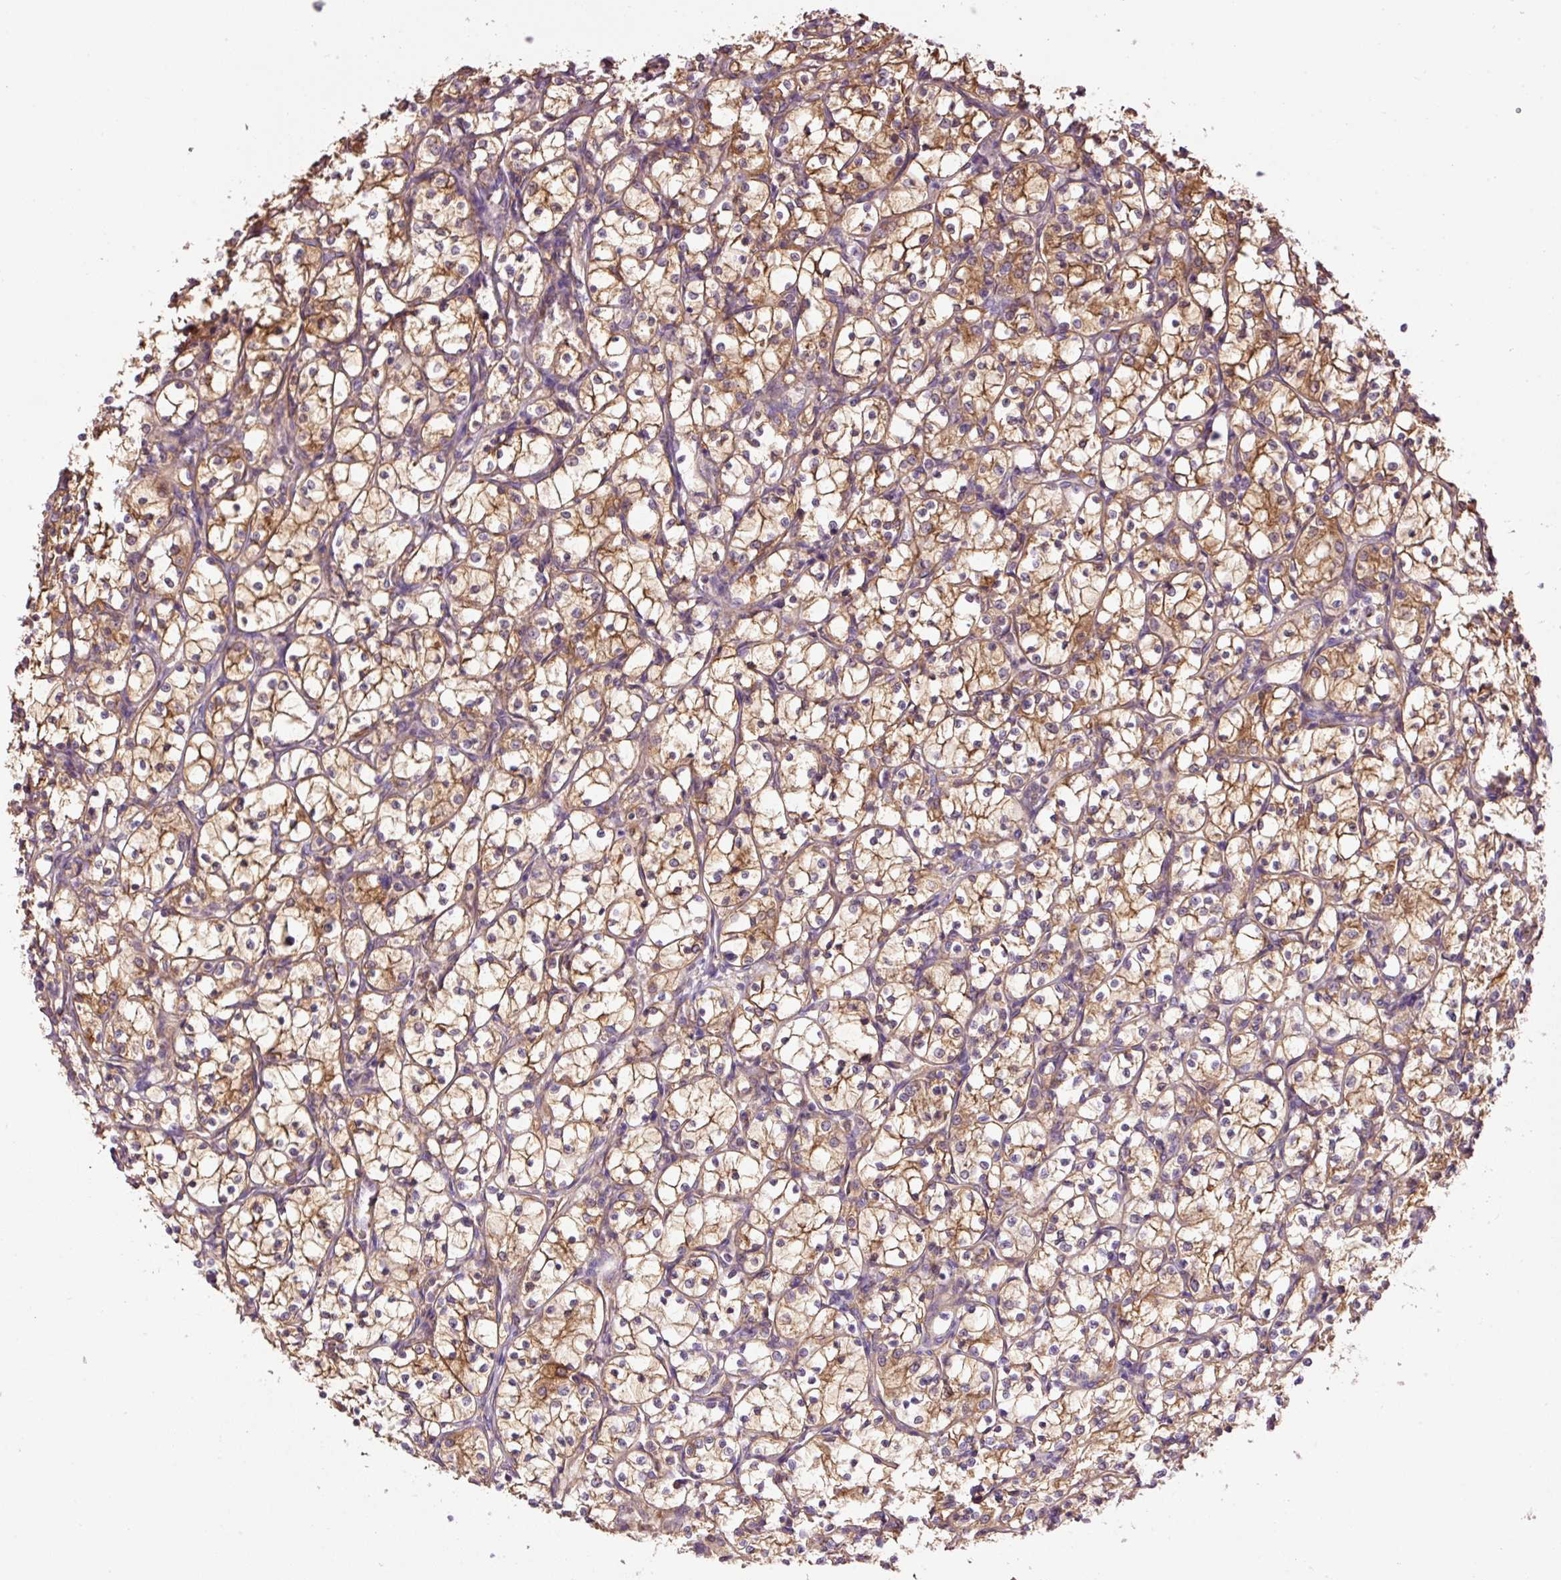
{"staining": {"intensity": "moderate", "quantity": "25%-75%", "location": "cytoplasmic/membranous"}, "tissue": "renal cancer", "cell_type": "Tumor cells", "image_type": "cancer", "snomed": [{"axis": "morphology", "description": "Adenocarcinoma, NOS"}, {"axis": "topography", "description": "Kidney"}], "caption": "IHC (DAB (3,3'-diaminobenzidine)) staining of human renal cancer (adenocarcinoma) displays moderate cytoplasmic/membranous protein staining in approximately 25%-75% of tumor cells. (IHC, brightfield microscopy, high magnification).", "gene": "PCK2", "patient": {"sex": "female", "age": 69}}